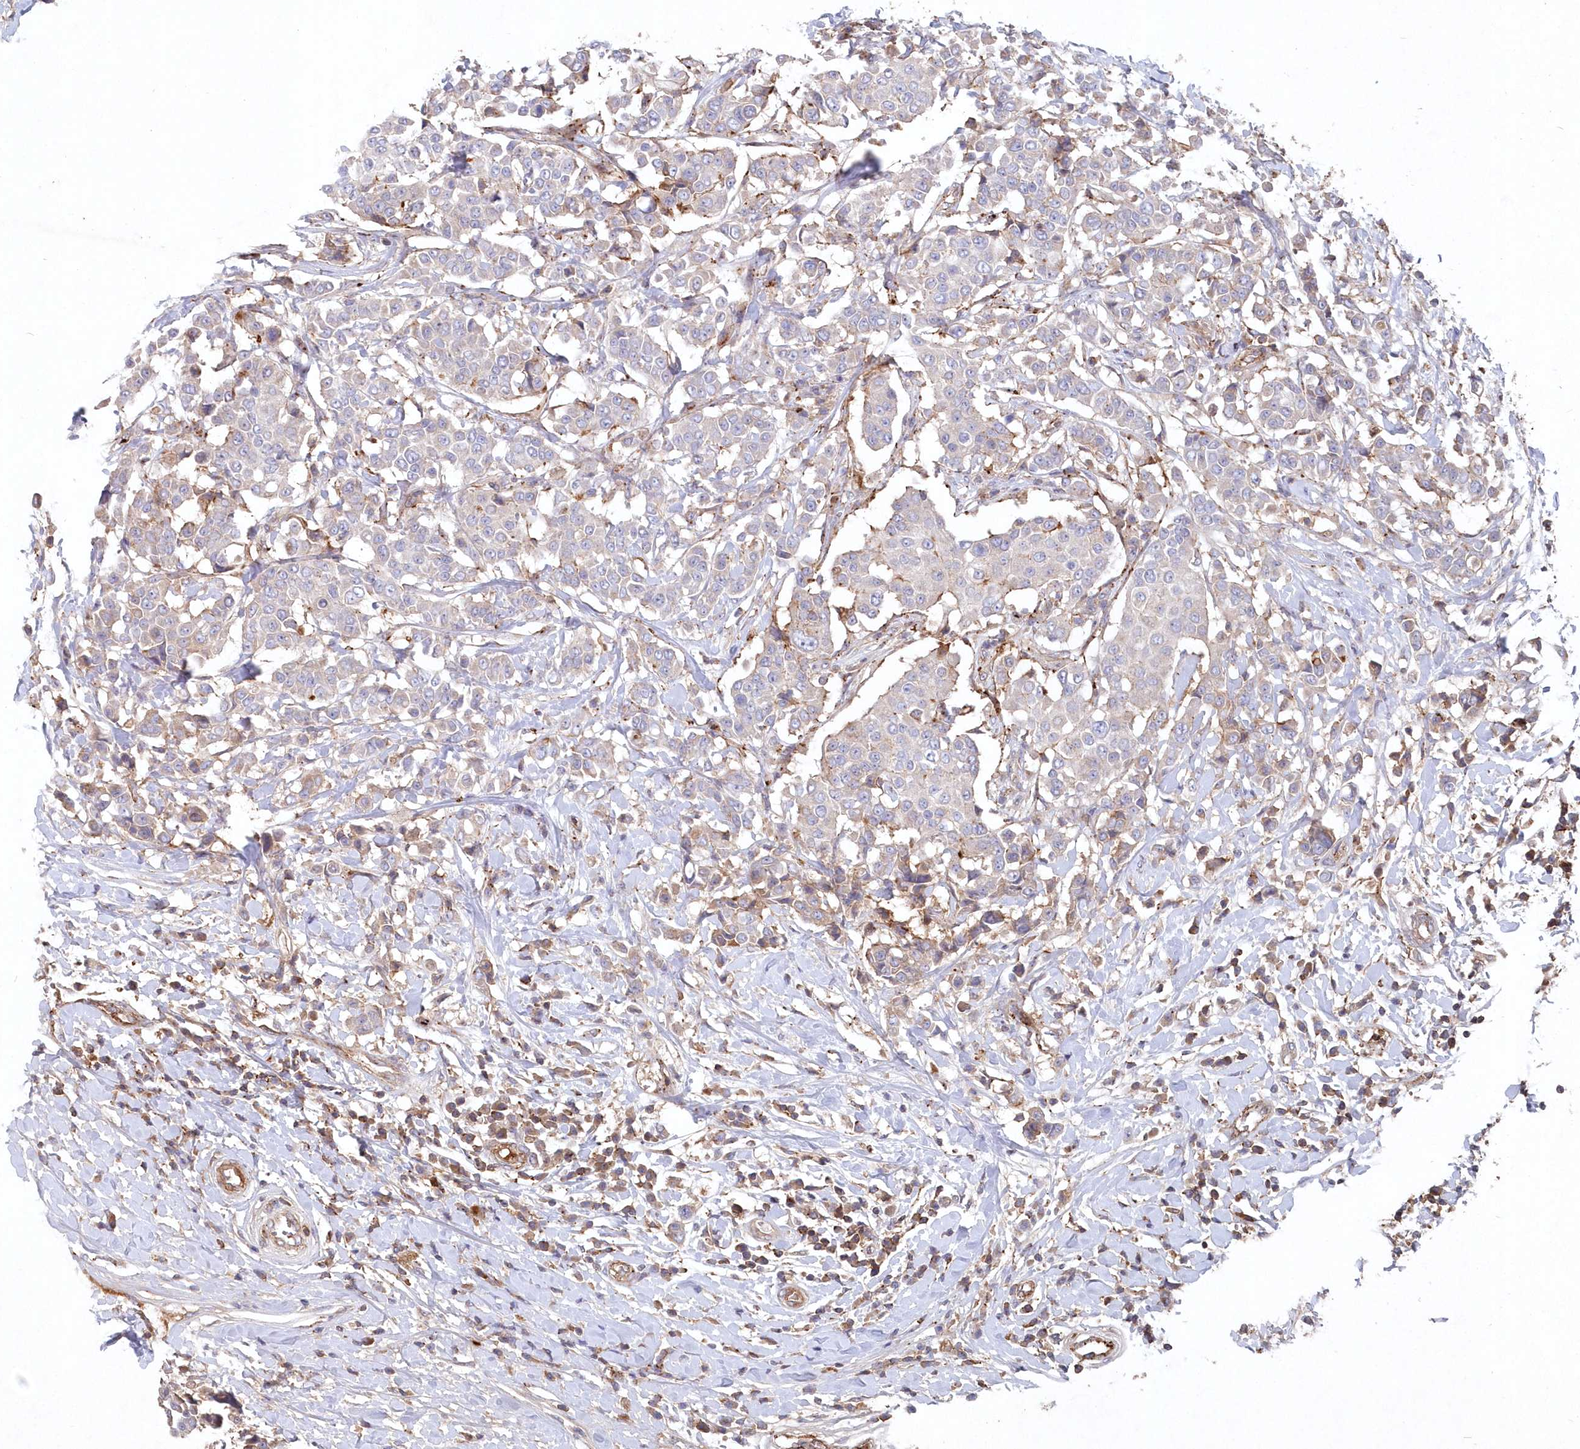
{"staining": {"intensity": "weak", "quantity": "<25%", "location": "cytoplasmic/membranous"}, "tissue": "breast cancer", "cell_type": "Tumor cells", "image_type": "cancer", "snomed": [{"axis": "morphology", "description": "Duct carcinoma"}, {"axis": "topography", "description": "Breast"}], "caption": "Image shows no protein expression in tumor cells of breast cancer (invasive ductal carcinoma) tissue.", "gene": "ABHD14B", "patient": {"sex": "female", "age": 27}}